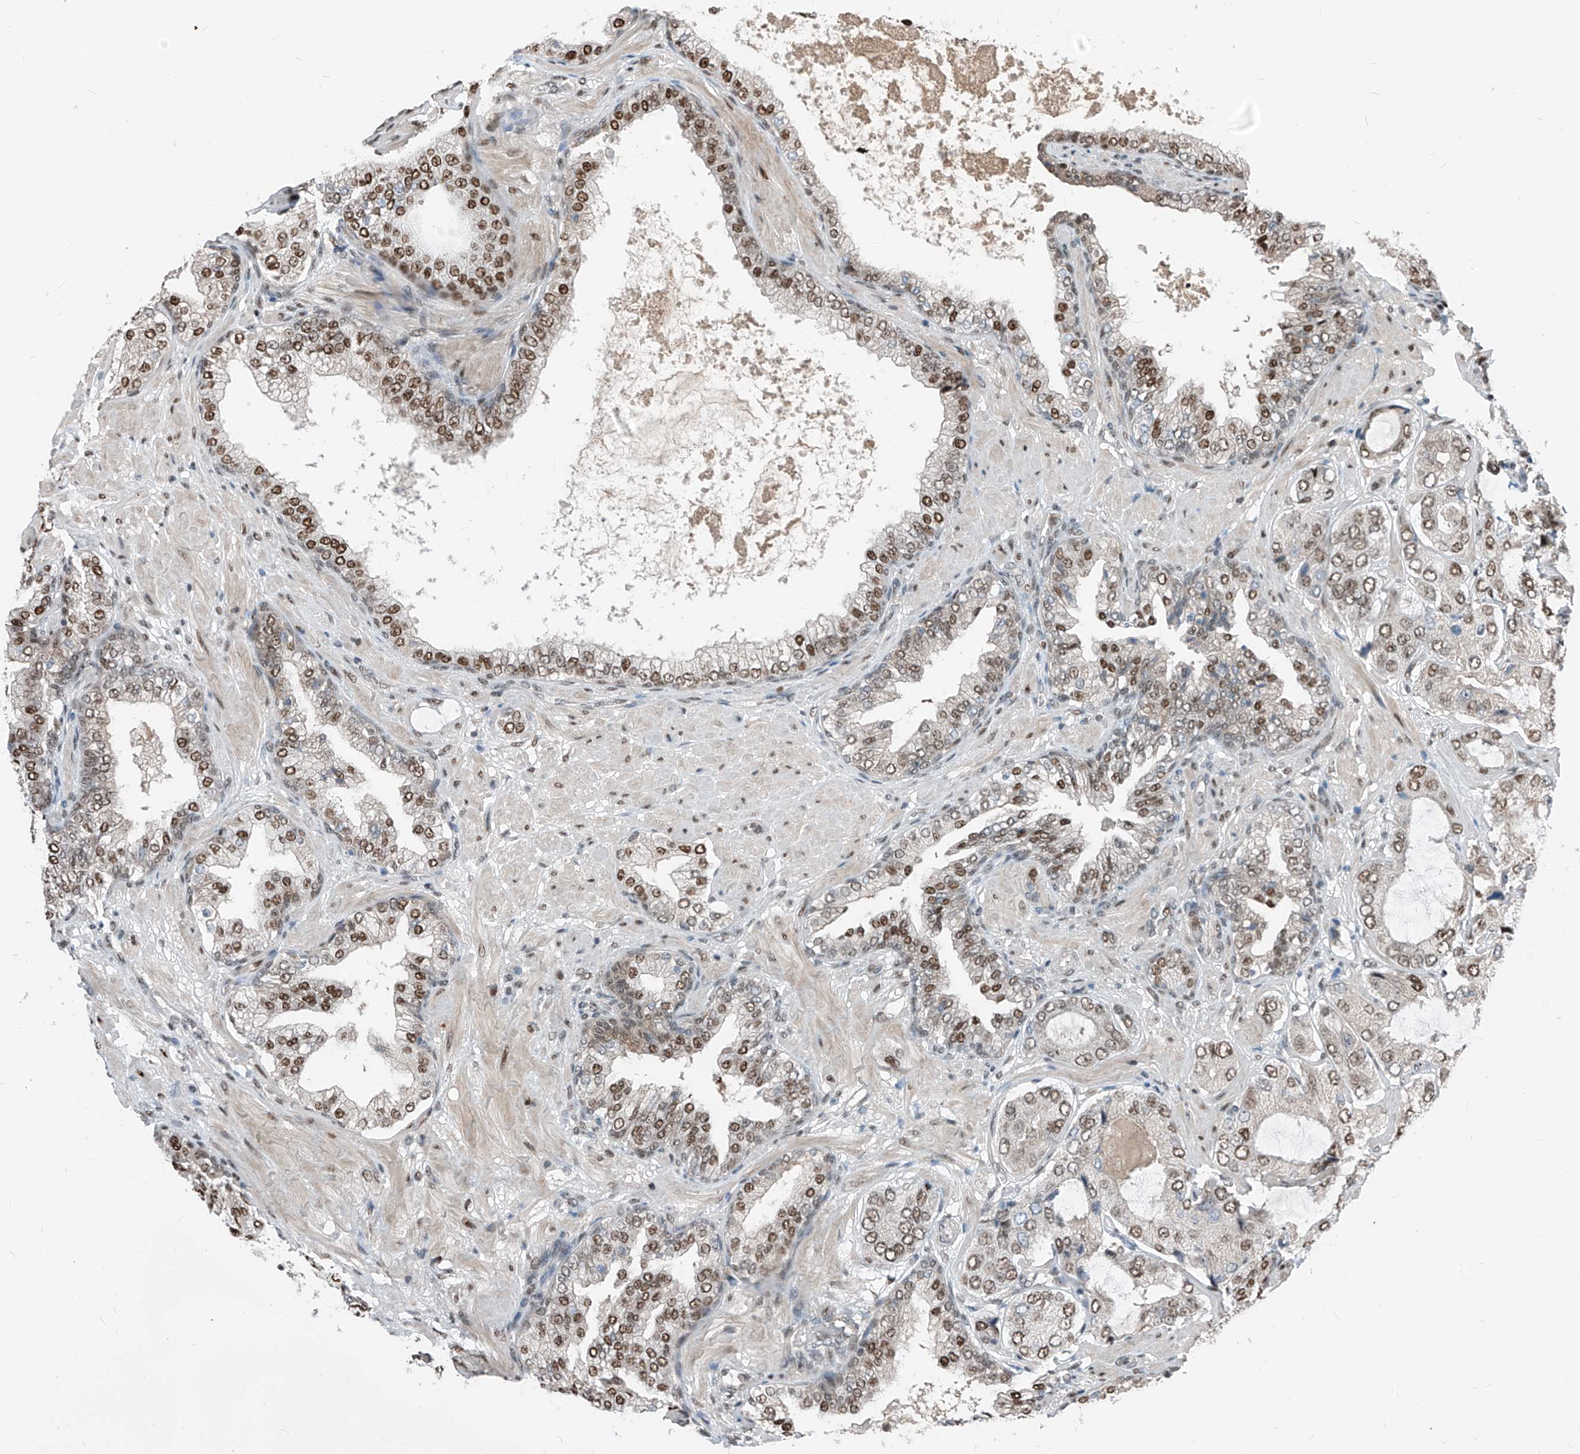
{"staining": {"intensity": "weak", "quantity": ">75%", "location": "nuclear"}, "tissue": "prostate cancer", "cell_type": "Tumor cells", "image_type": "cancer", "snomed": [{"axis": "morphology", "description": "Adenocarcinoma, High grade"}, {"axis": "topography", "description": "Prostate"}], "caption": "Prostate adenocarcinoma (high-grade) stained for a protein shows weak nuclear positivity in tumor cells.", "gene": "RBP7", "patient": {"sex": "male", "age": 59}}